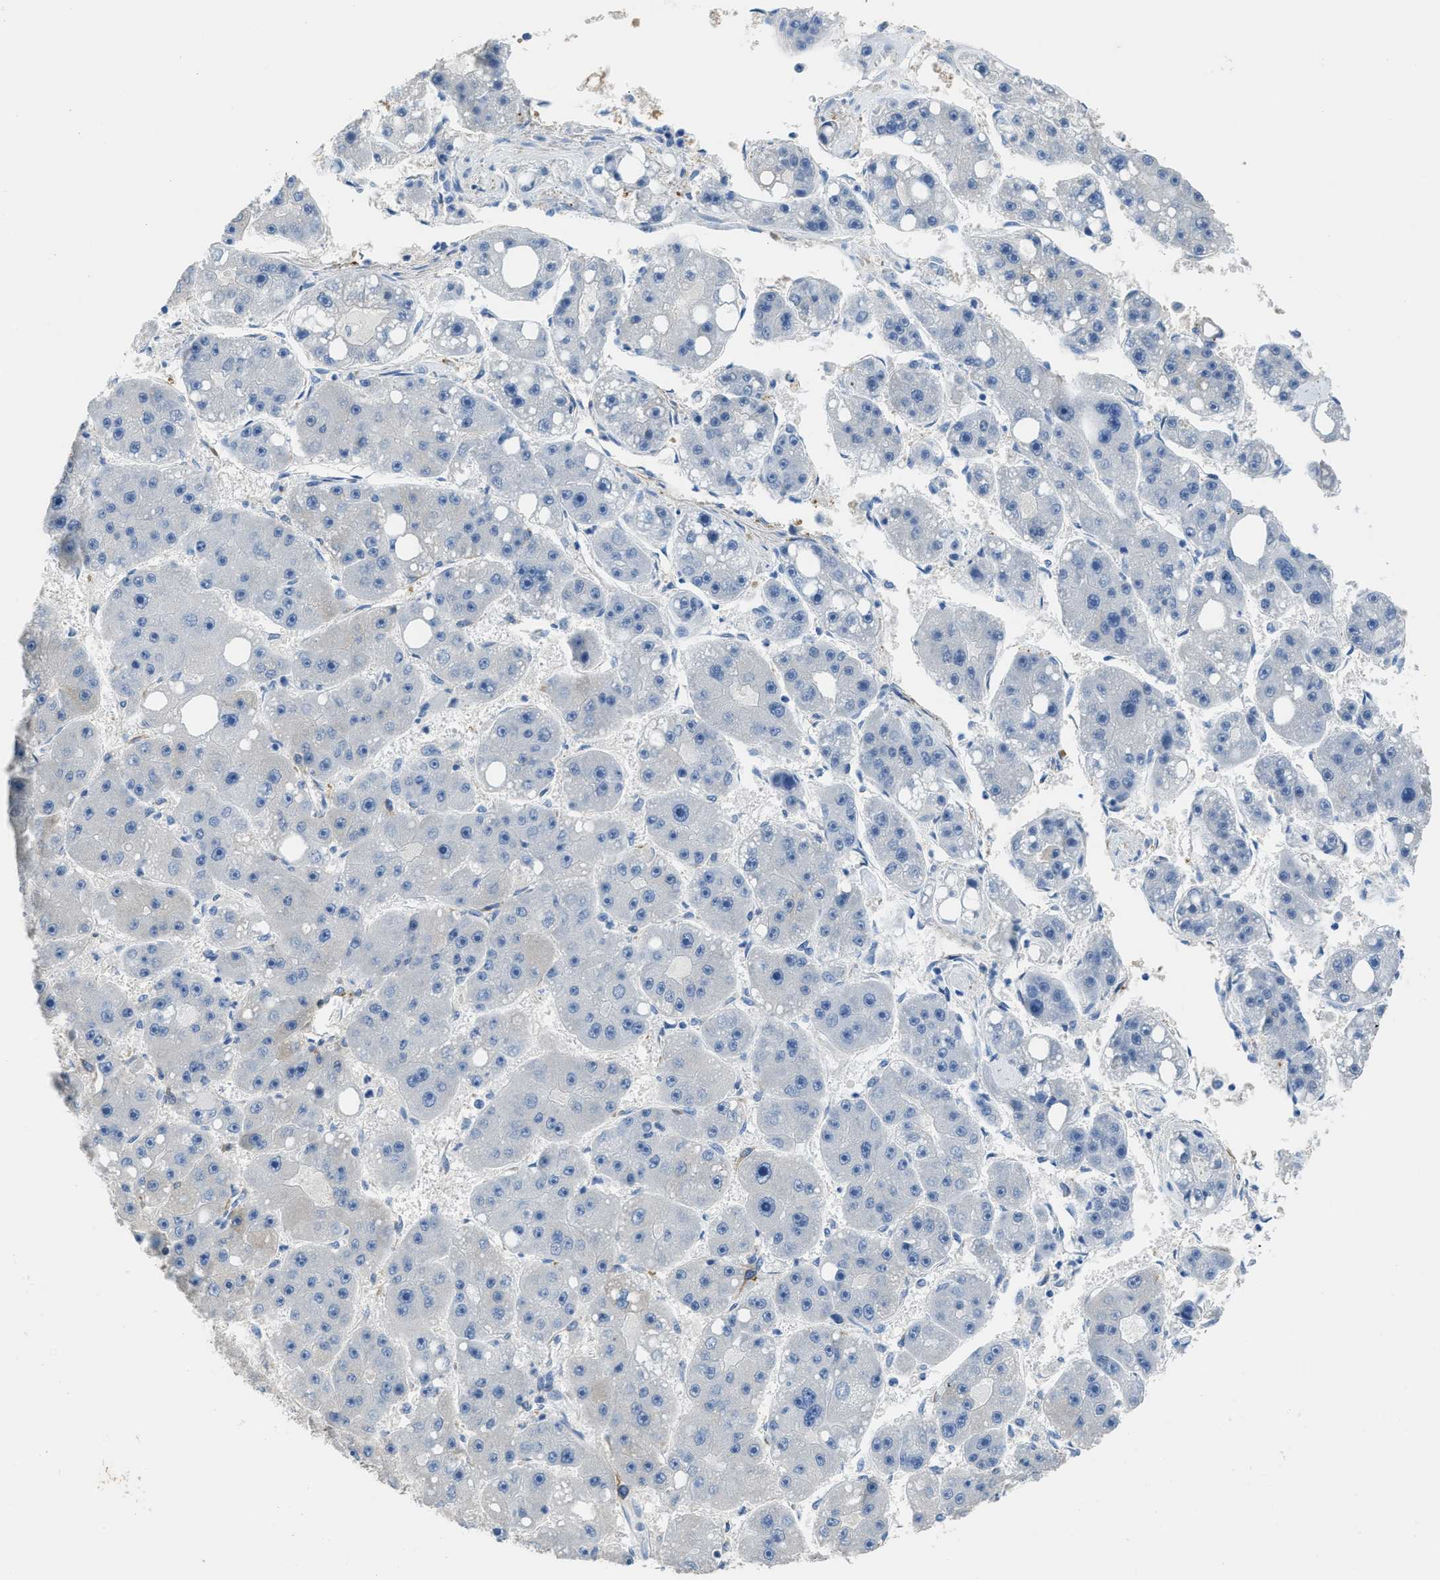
{"staining": {"intensity": "negative", "quantity": "none", "location": "none"}, "tissue": "liver cancer", "cell_type": "Tumor cells", "image_type": "cancer", "snomed": [{"axis": "morphology", "description": "Carcinoma, Hepatocellular, NOS"}, {"axis": "topography", "description": "Liver"}], "caption": "This photomicrograph is of hepatocellular carcinoma (liver) stained with immunohistochemistry to label a protein in brown with the nuclei are counter-stained blue. There is no staining in tumor cells. Nuclei are stained in blue.", "gene": "ZSWIM5", "patient": {"sex": "female", "age": 61}}